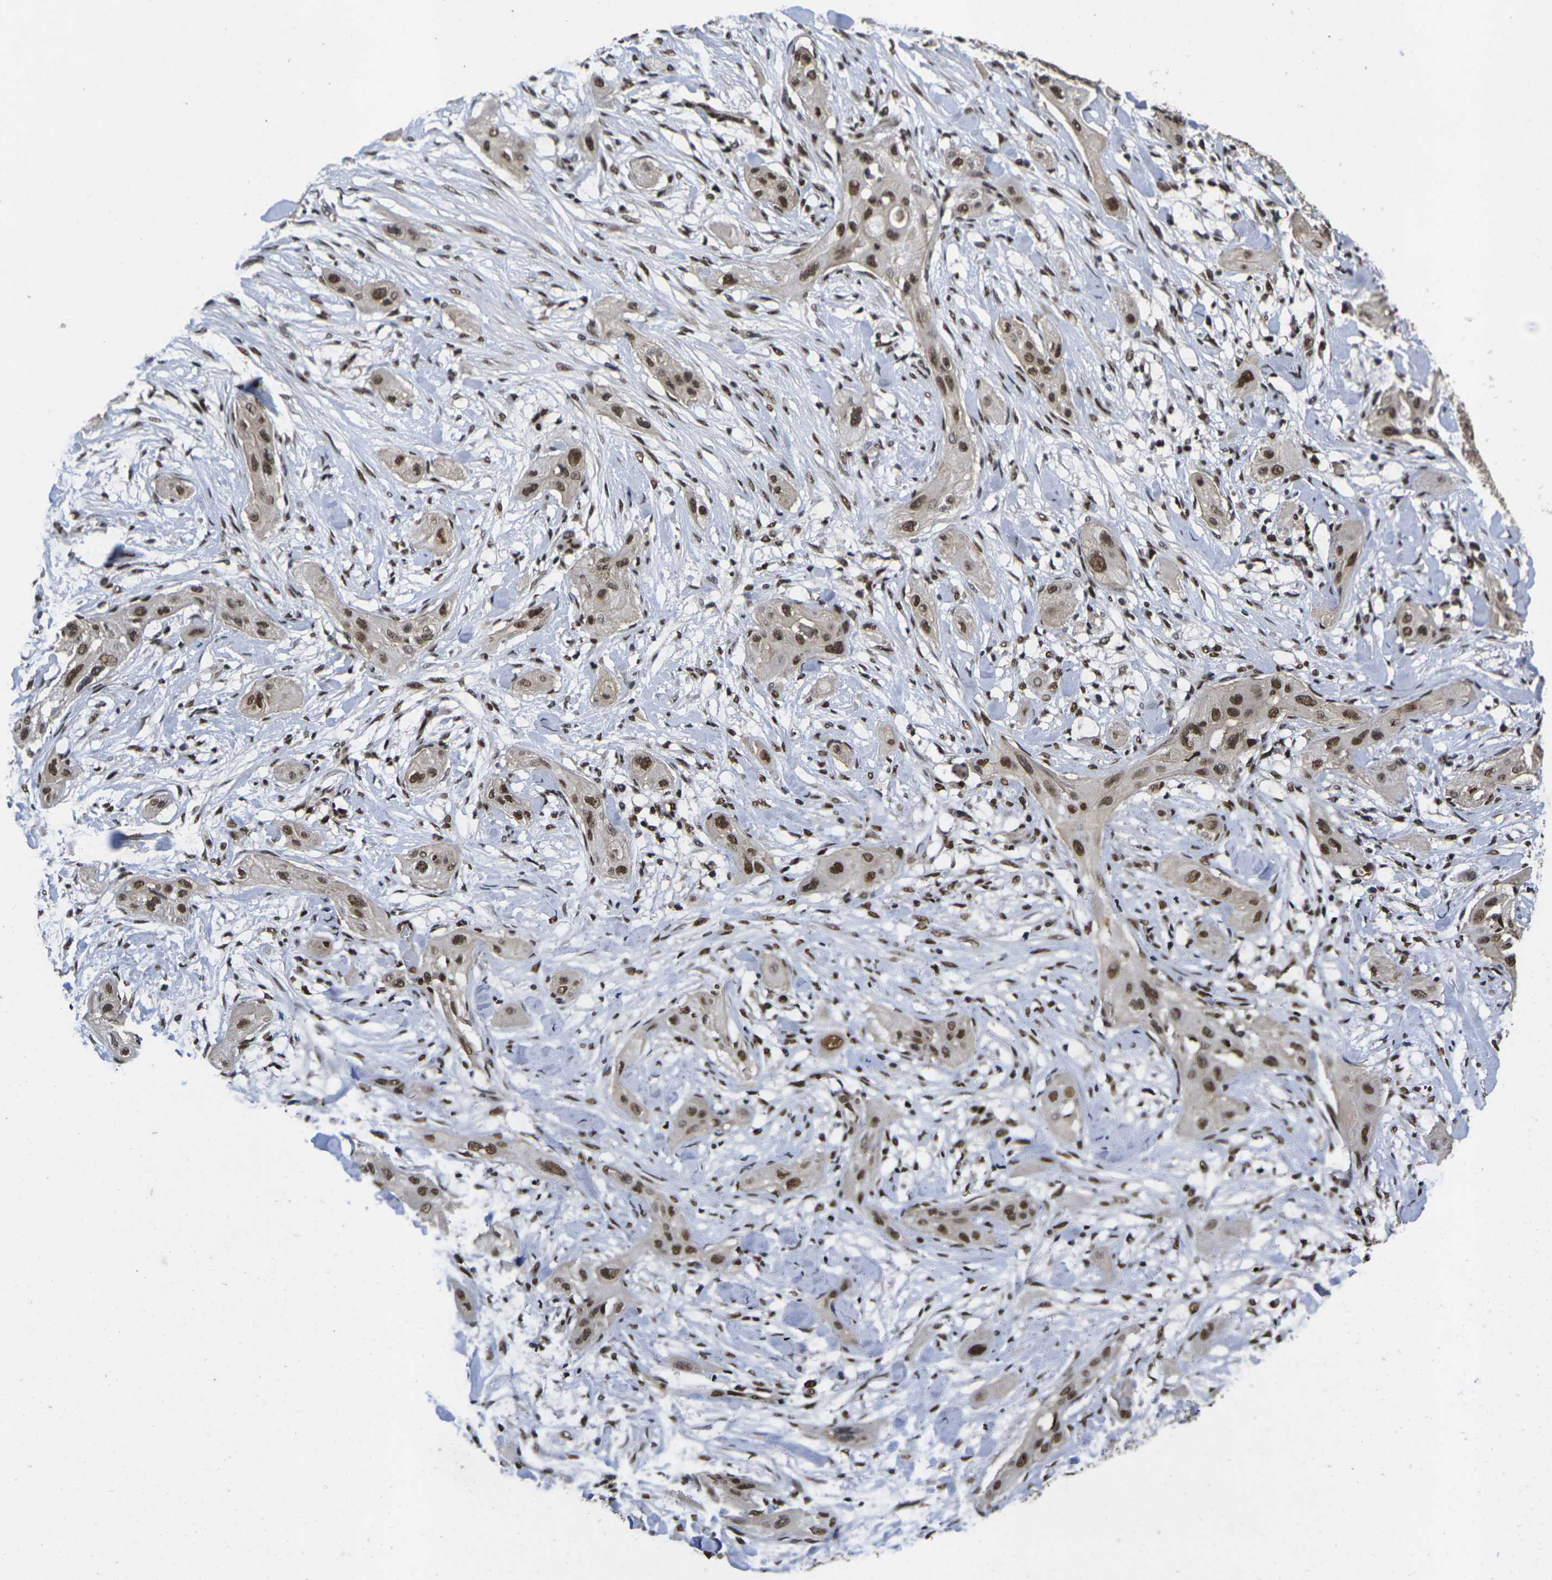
{"staining": {"intensity": "strong", "quantity": ">75%", "location": "nuclear"}, "tissue": "lung cancer", "cell_type": "Tumor cells", "image_type": "cancer", "snomed": [{"axis": "morphology", "description": "Squamous cell carcinoma, NOS"}, {"axis": "topography", "description": "Lung"}], "caption": "High-magnification brightfield microscopy of lung cancer stained with DAB (brown) and counterstained with hematoxylin (blue). tumor cells exhibit strong nuclear expression is present in about>75% of cells. The staining is performed using DAB (3,3'-diaminobenzidine) brown chromogen to label protein expression. The nuclei are counter-stained blue using hematoxylin.", "gene": "GTF2E1", "patient": {"sex": "female", "age": 47}}